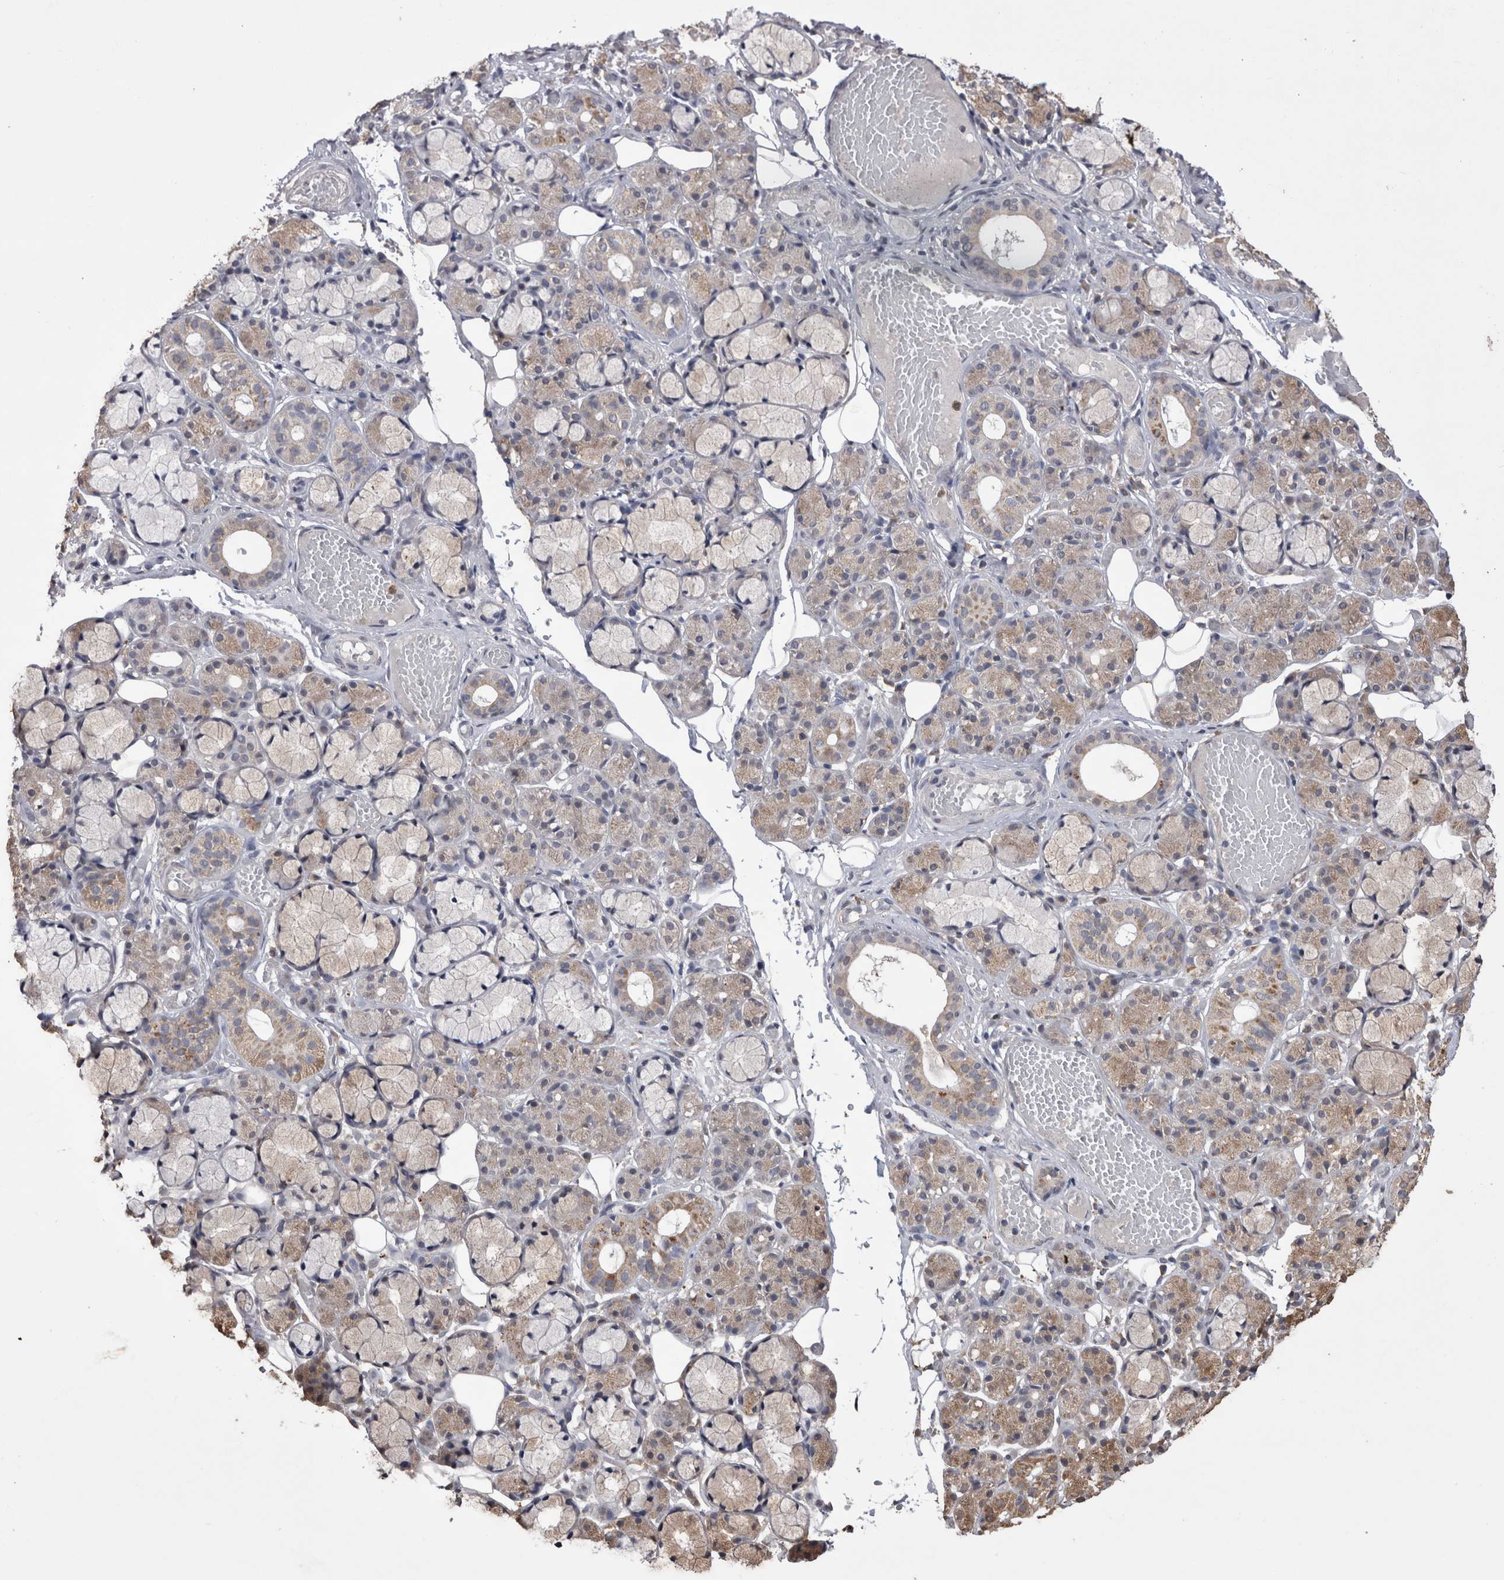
{"staining": {"intensity": "weak", "quantity": "25%-75%", "location": "cytoplasmic/membranous"}, "tissue": "salivary gland", "cell_type": "Glandular cells", "image_type": "normal", "snomed": [{"axis": "morphology", "description": "Normal tissue, NOS"}, {"axis": "topography", "description": "Salivary gland"}], "caption": "IHC histopathology image of benign salivary gland: human salivary gland stained using immunohistochemistry (IHC) reveals low levels of weak protein expression localized specifically in the cytoplasmic/membranous of glandular cells, appearing as a cytoplasmic/membranous brown color.", "gene": "GRK5", "patient": {"sex": "male", "age": 63}}